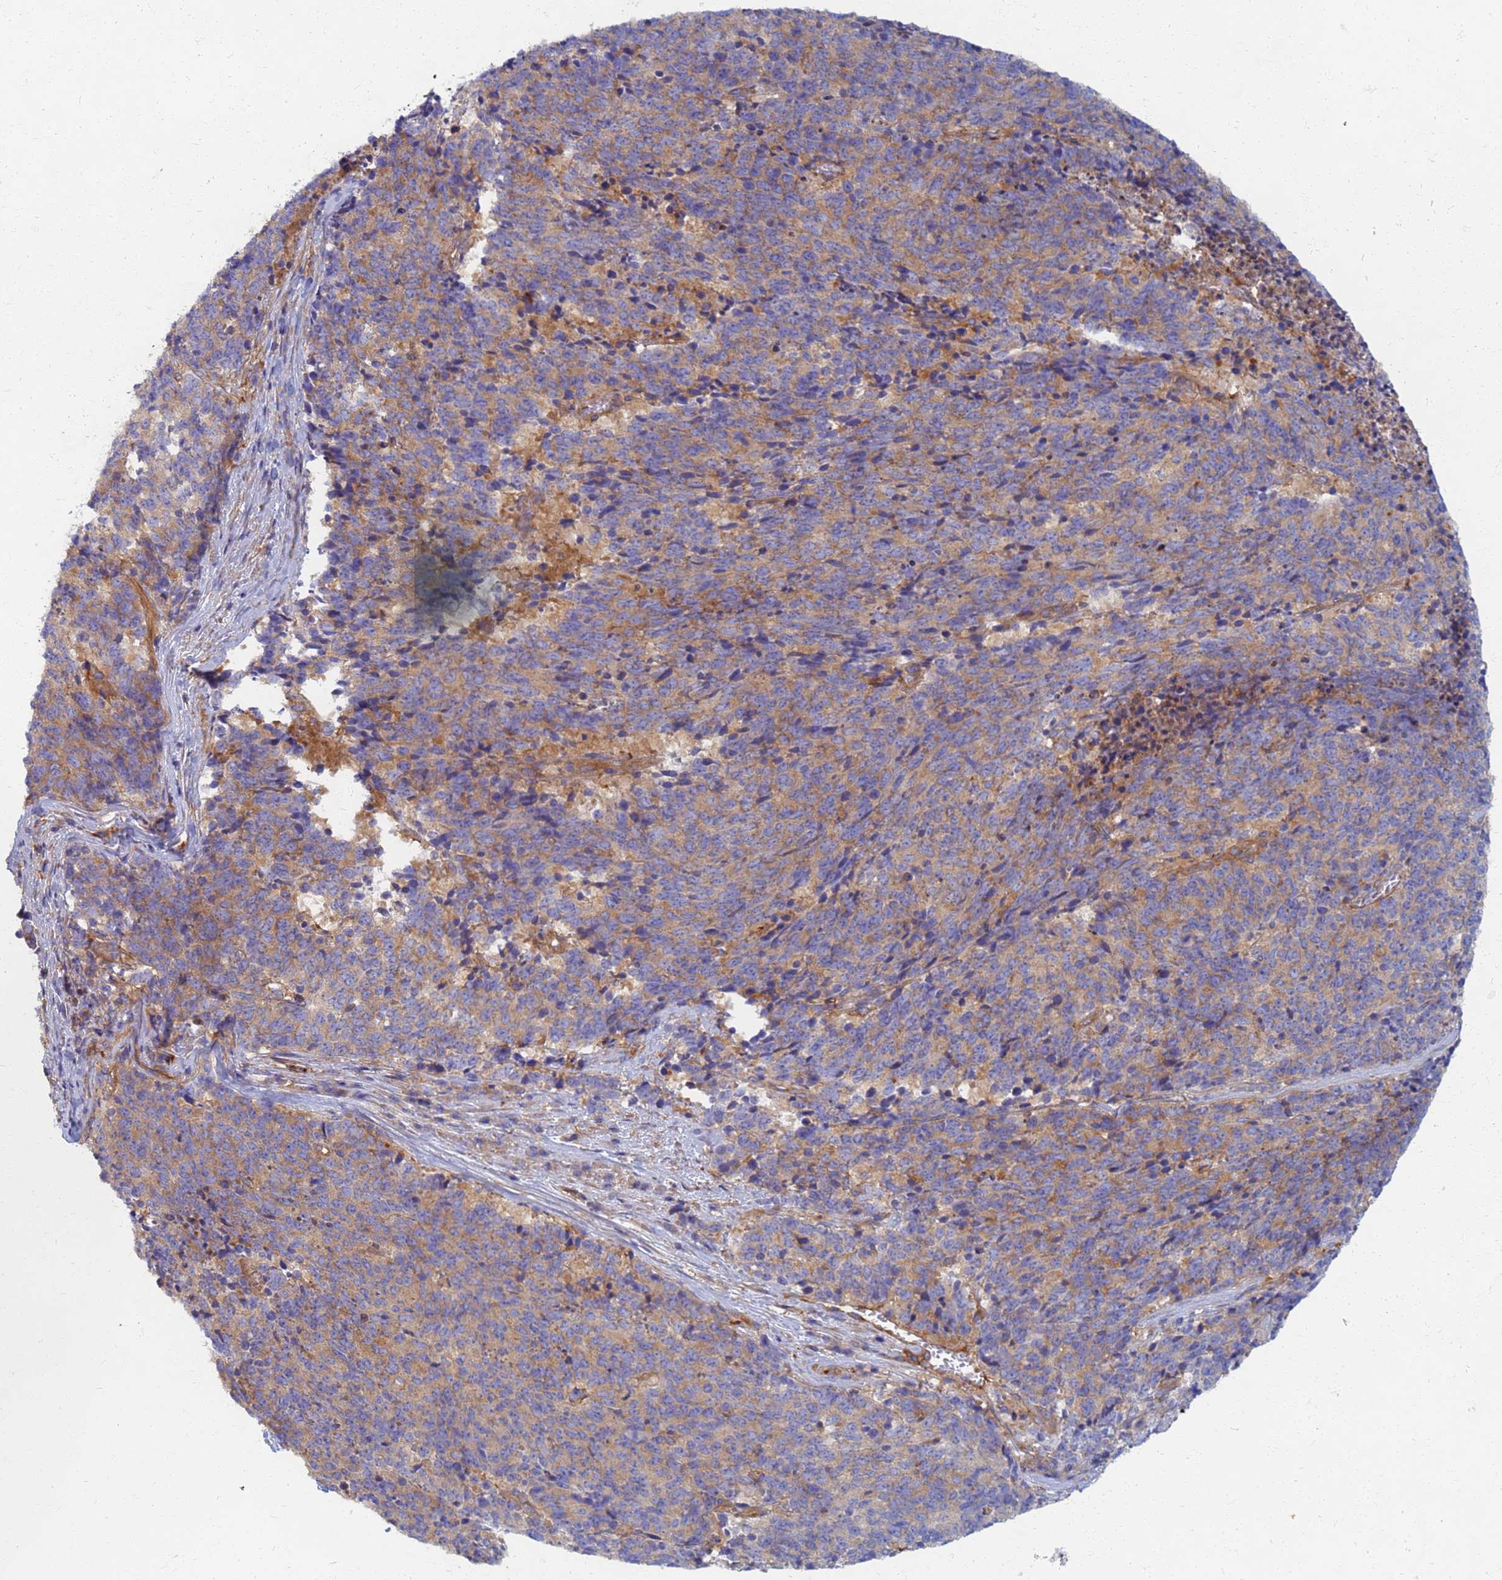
{"staining": {"intensity": "moderate", "quantity": "25%-75%", "location": "cytoplasmic/membranous"}, "tissue": "cervical cancer", "cell_type": "Tumor cells", "image_type": "cancer", "snomed": [{"axis": "morphology", "description": "Squamous cell carcinoma, NOS"}, {"axis": "topography", "description": "Cervix"}], "caption": "Protein staining of cervical cancer tissue reveals moderate cytoplasmic/membranous expression in about 25%-75% of tumor cells. Ihc stains the protein of interest in brown and the nuclei are stained blue.", "gene": "EEA1", "patient": {"sex": "female", "age": 29}}